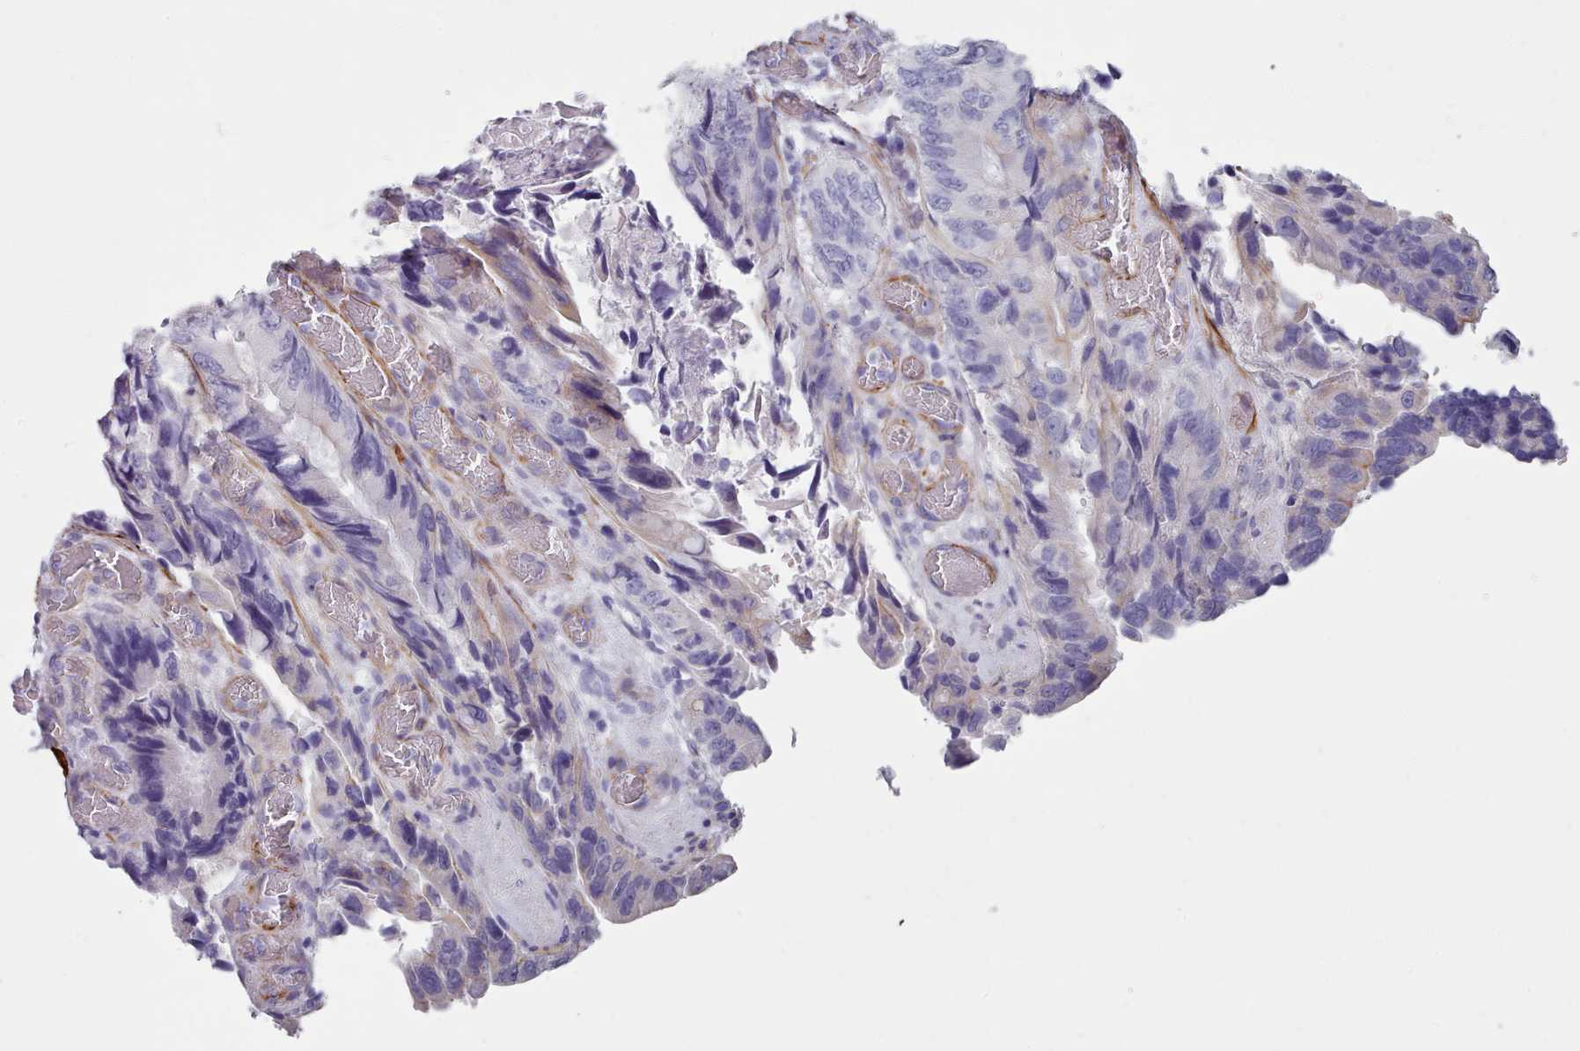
{"staining": {"intensity": "negative", "quantity": "none", "location": "none"}, "tissue": "colorectal cancer", "cell_type": "Tumor cells", "image_type": "cancer", "snomed": [{"axis": "morphology", "description": "Adenocarcinoma, NOS"}, {"axis": "topography", "description": "Colon"}], "caption": "High magnification brightfield microscopy of colorectal cancer (adenocarcinoma) stained with DAB (brown) and counterstained with hematoxylin (blue): tumor cells show no significant expression.", "gene": "FPGS", "patient": {"sex": "male", "age": 84}}